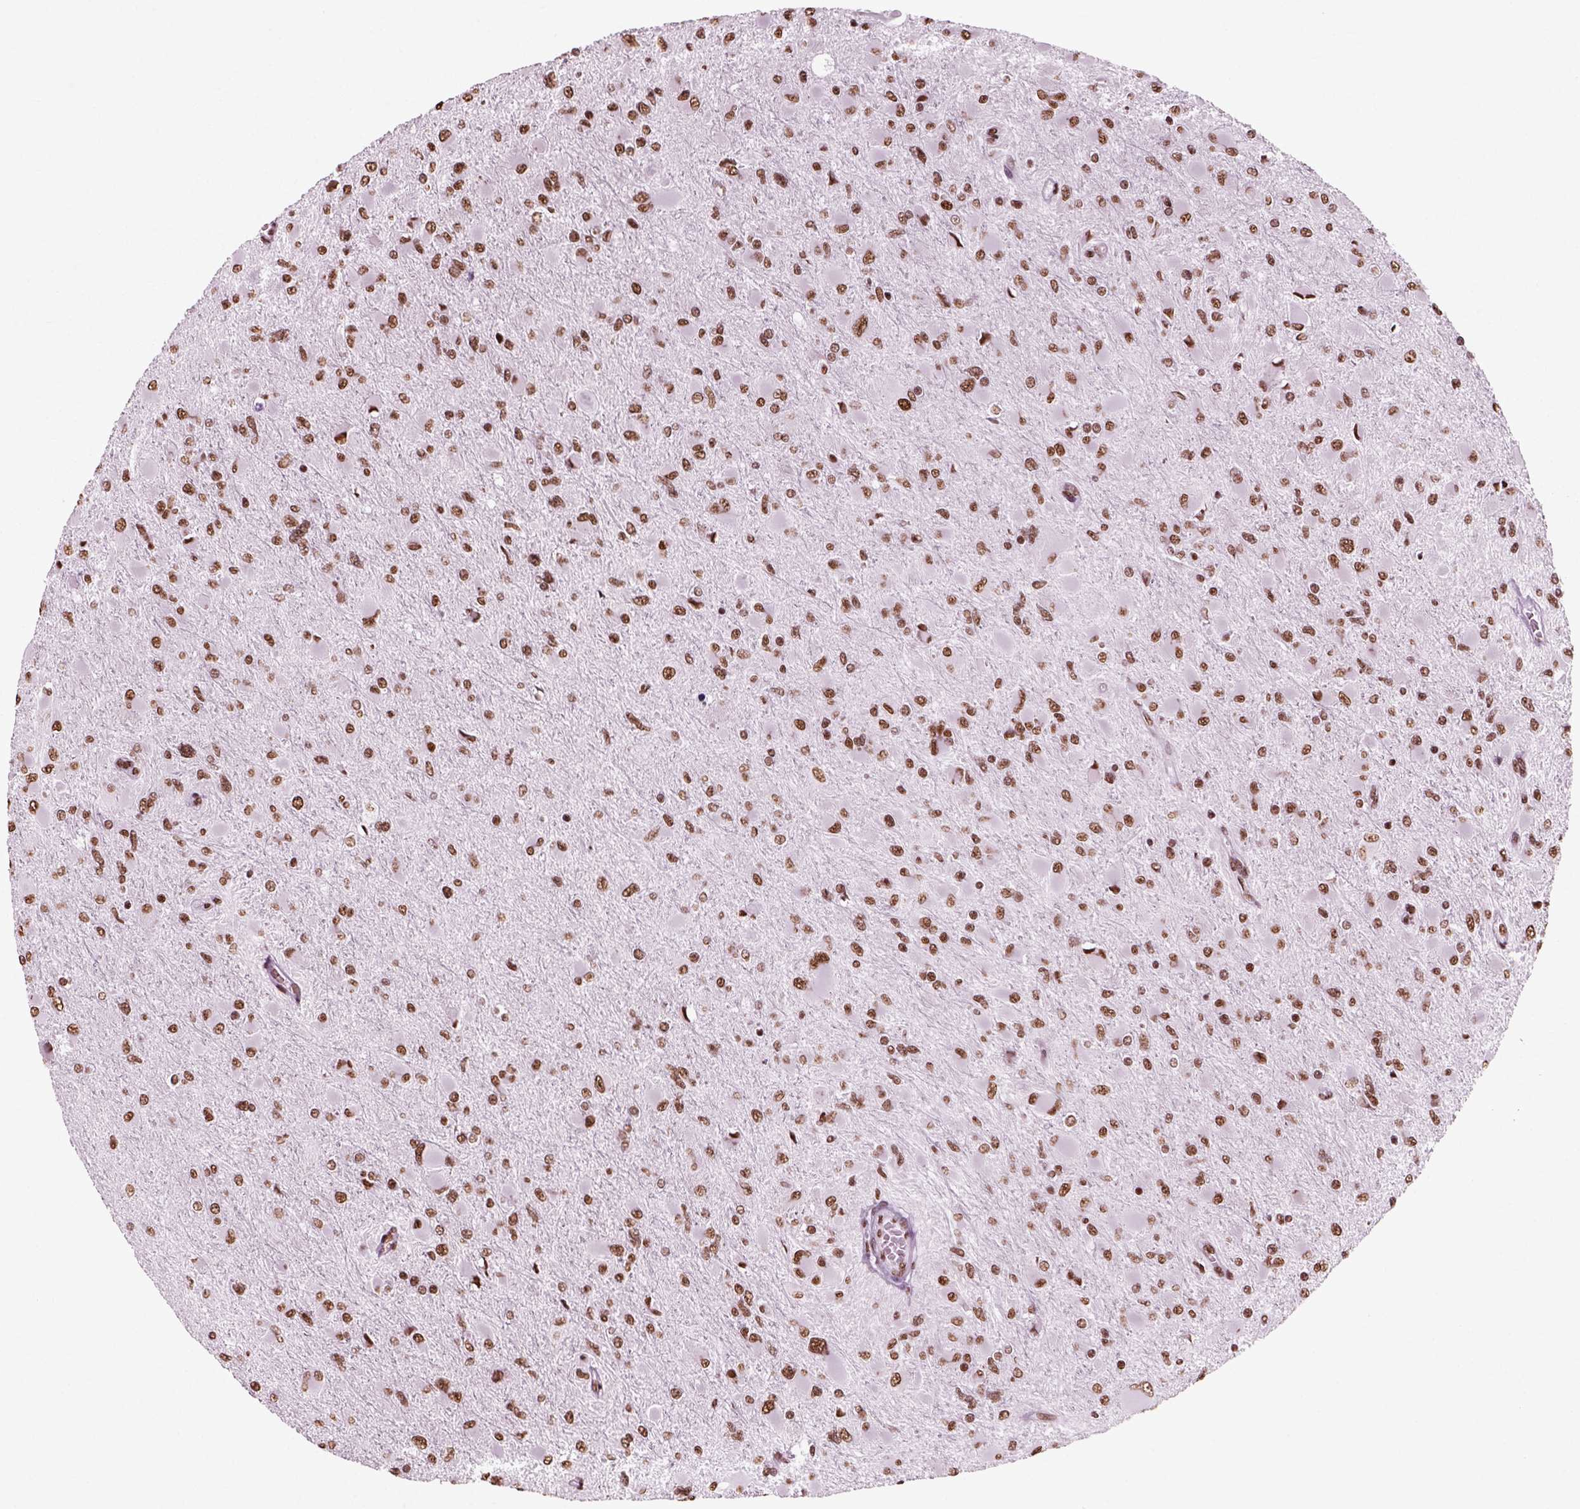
{"staining": {"intensity": "strong", "quantity": ">75%", "location": "nuclear"}, "tissue": "glioma", "cell_type": "Tumor cells", "image_type": "cancer", "snomed": [{"axis": "morphology", "description": "Glioma, malignant, High grade"}, {"axis": "topography", "description": "Cerebral cortex"}], "caption": "The immunohistochemical stain highlights strong nuclear positivity in tumor cells of malignant glioma (high-grade) tissue. (IHC, brightfield microscopy, high magnification).", "gene": "POLR1H", "patient": {"sex": "female", "age": 36}}